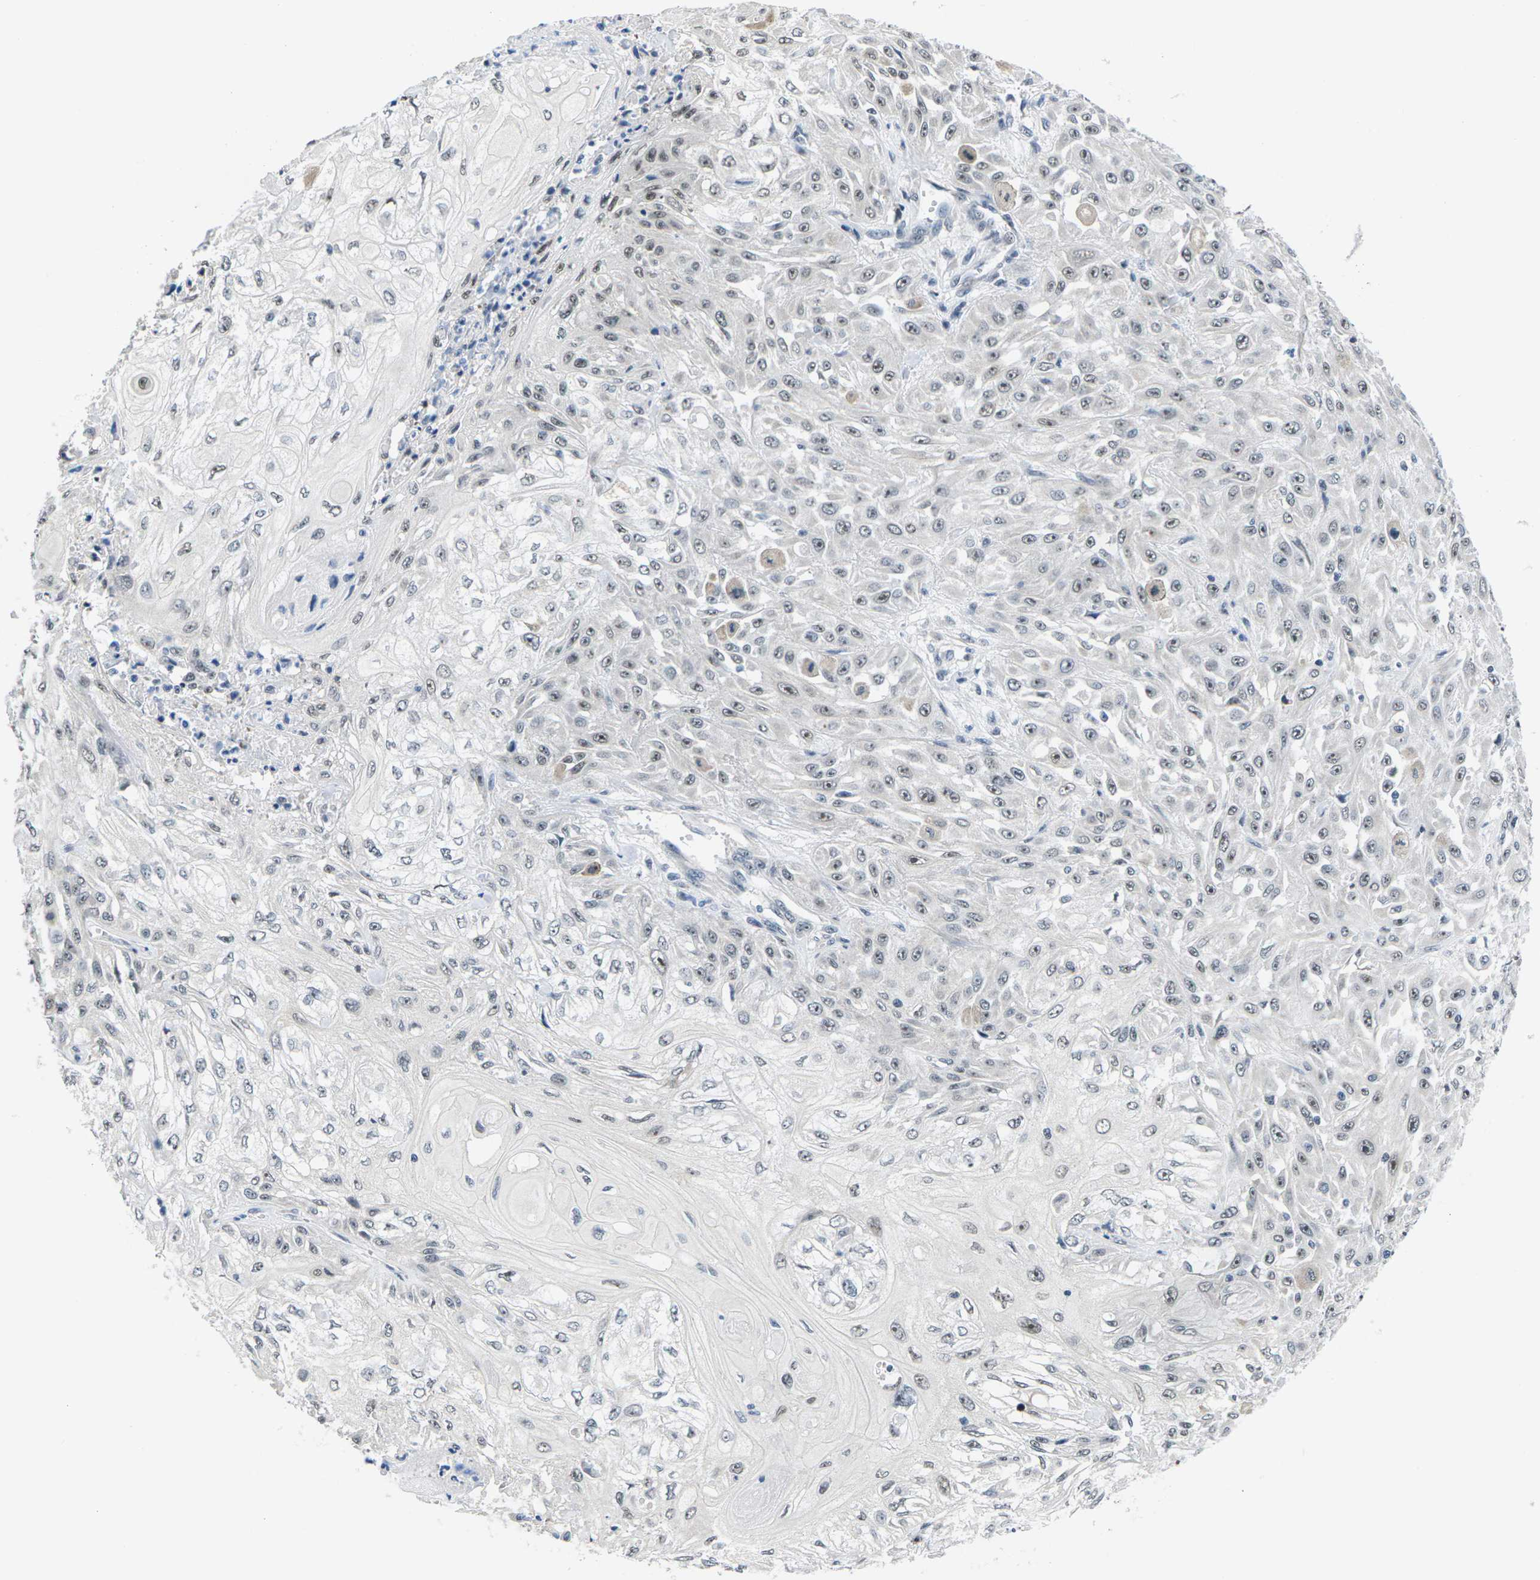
{"staining": {"intensity": "weak", "quantity": "25%-75%", "location": "nuclear"}, "tissue": "skin cancer", "cell_type": "Tumor cells", "image_type": "cancer", "snomed": [{"axis": "morphology", "description": "Squamous cell carcinoma, NOS"}, {"axis": "morphology", "description": "Squamous cell carcinoma, metastatic, NOS"}, {"axis": "topography", "description": "Skin"}, {"axis": "topography", "description": "Lymph node"}], "caption": "Immunohistochemical staining of skin cancer (squamous cell carcinoma) demonstrates low levels of weak nuclear staining in about 25%-75% of tumor cells.", "gene": "NSRP1", "patient": {"sex": "male", "age": 75}}